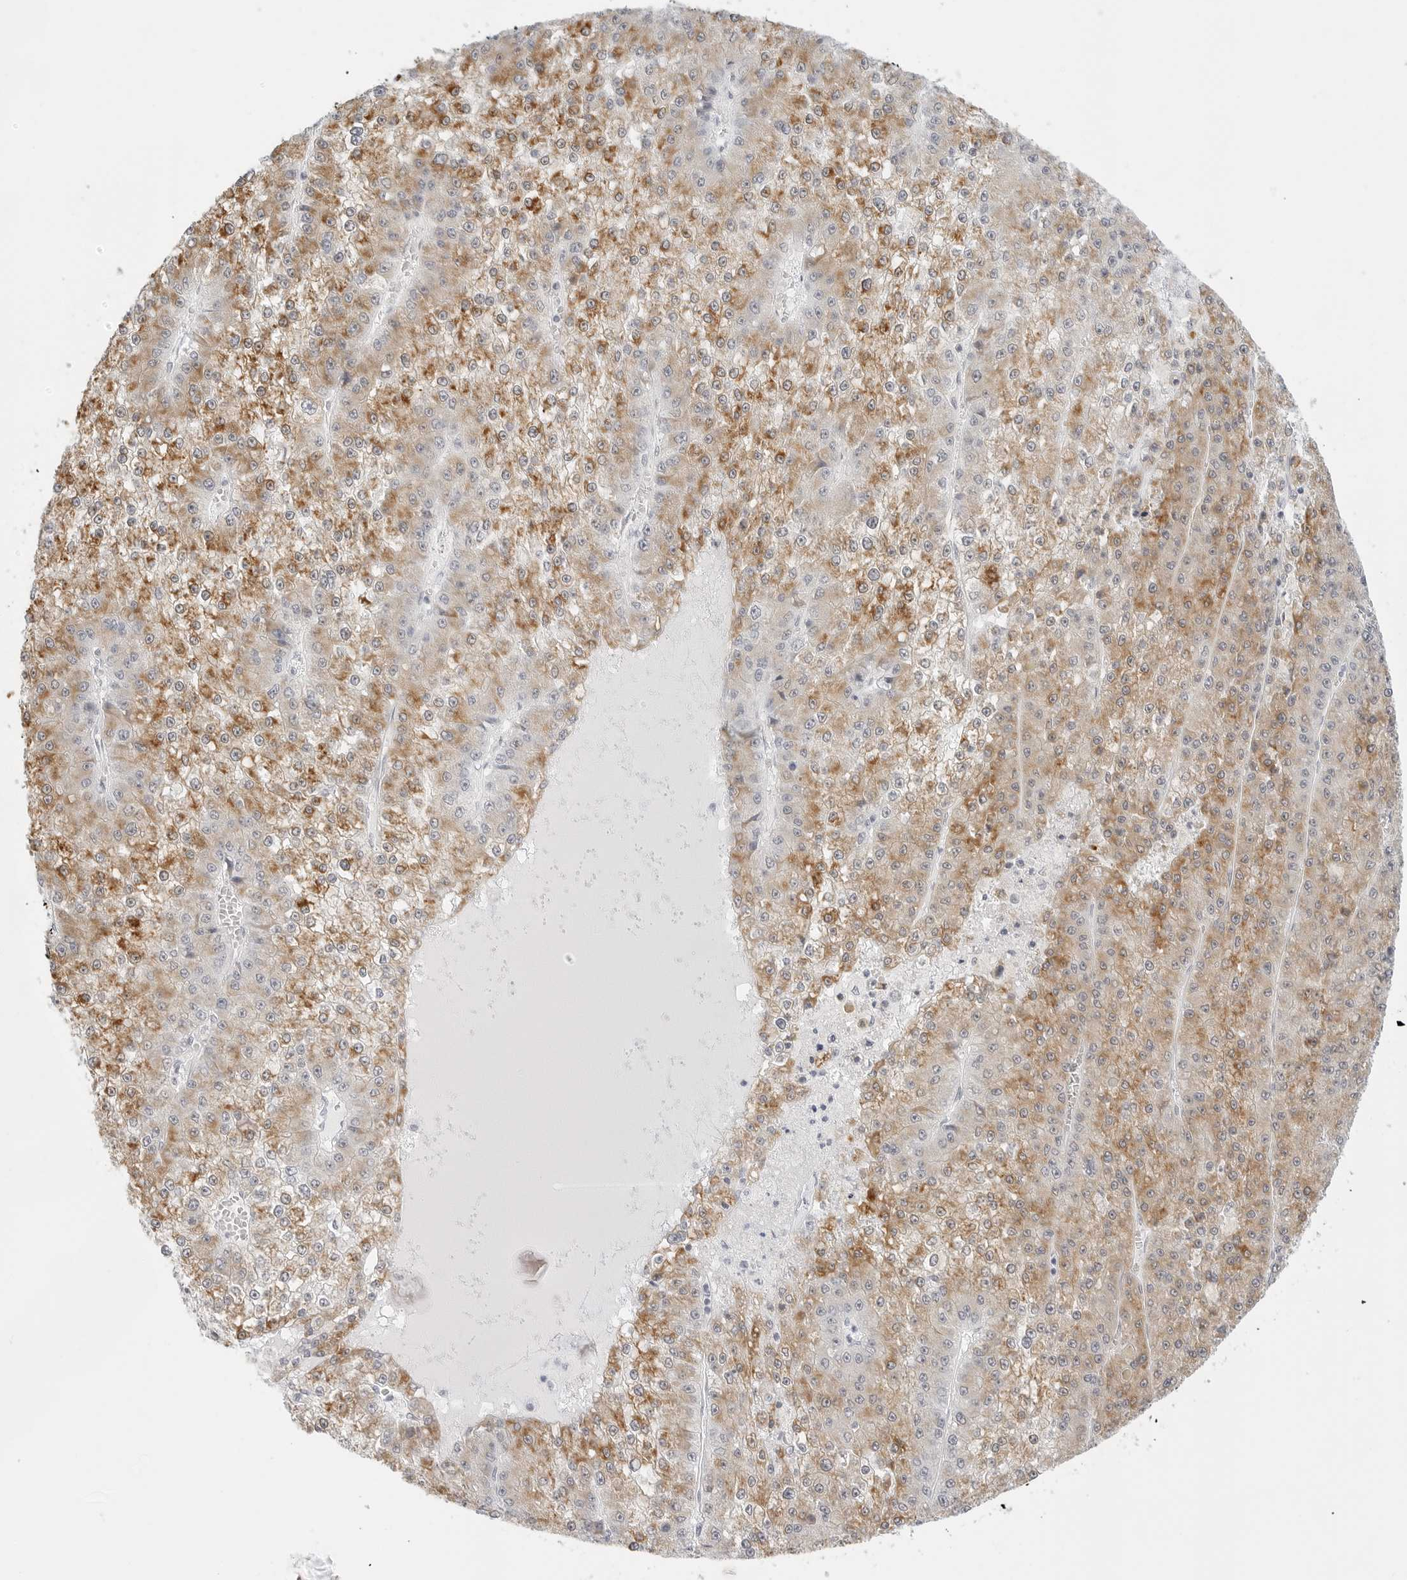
{"staining": {"intensity": "moderate", "quantity": ">75%", "location": "cytoplasmic/membranous"}, "tissue": "liver cancer", "cell_type": "Tumor cells", "image_type": "cancer", "snomed": [{"axis": "morphology", "description": "Carcinoma, Hepatocellular, NOS"}, {"axis": "topography", "description": "Liver"}], "caption": "Protein expression by immunohistochemistry (IHC) displays moderate cytoplasmic/membranous staining in approximately >75% of tumor cells in liver cancer. (IHC, brightfield microscopy, high magnification).", "gene": "HMGCS2", "patient": {"sex": "female", "age": 73}}